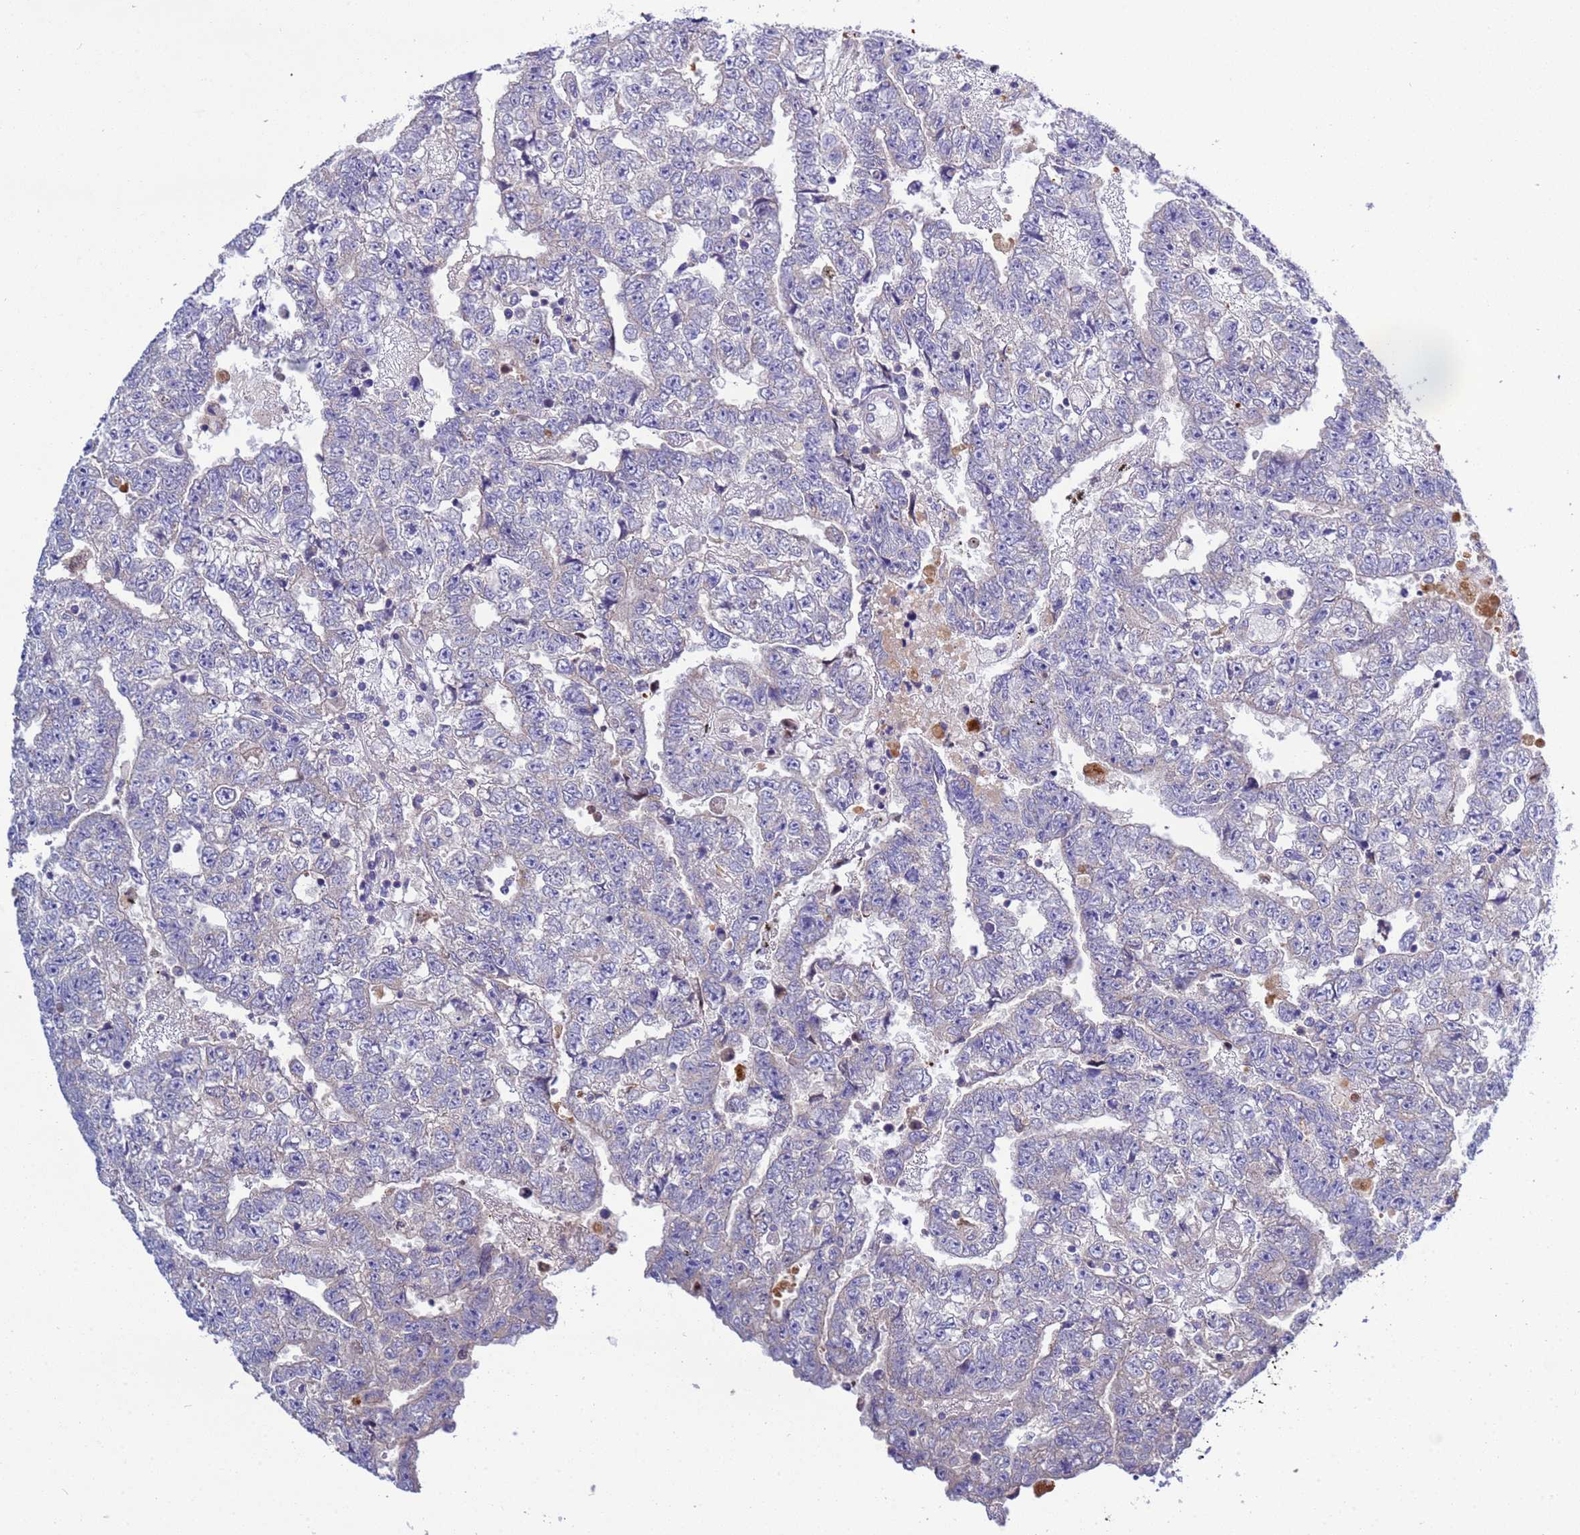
{"staining": {"intensity": "negative", "quantity": "none", "location": "none"}, "tissue": "testis cancer", "cell_type": "Tumor cells", "image_type": "cancer", "snomed": [{"axis": "morphology", "description": "Carcinoma, Embryonal, NOS"}, {"axis": "topography", "description": "Testis"}], "caption": "A micrograph of human testis cancer is negative for staining in tumor cells. Nuclei are stained in blue.", "gene": "RC3H2", "patient": {"sex": "male", "age": 25}}